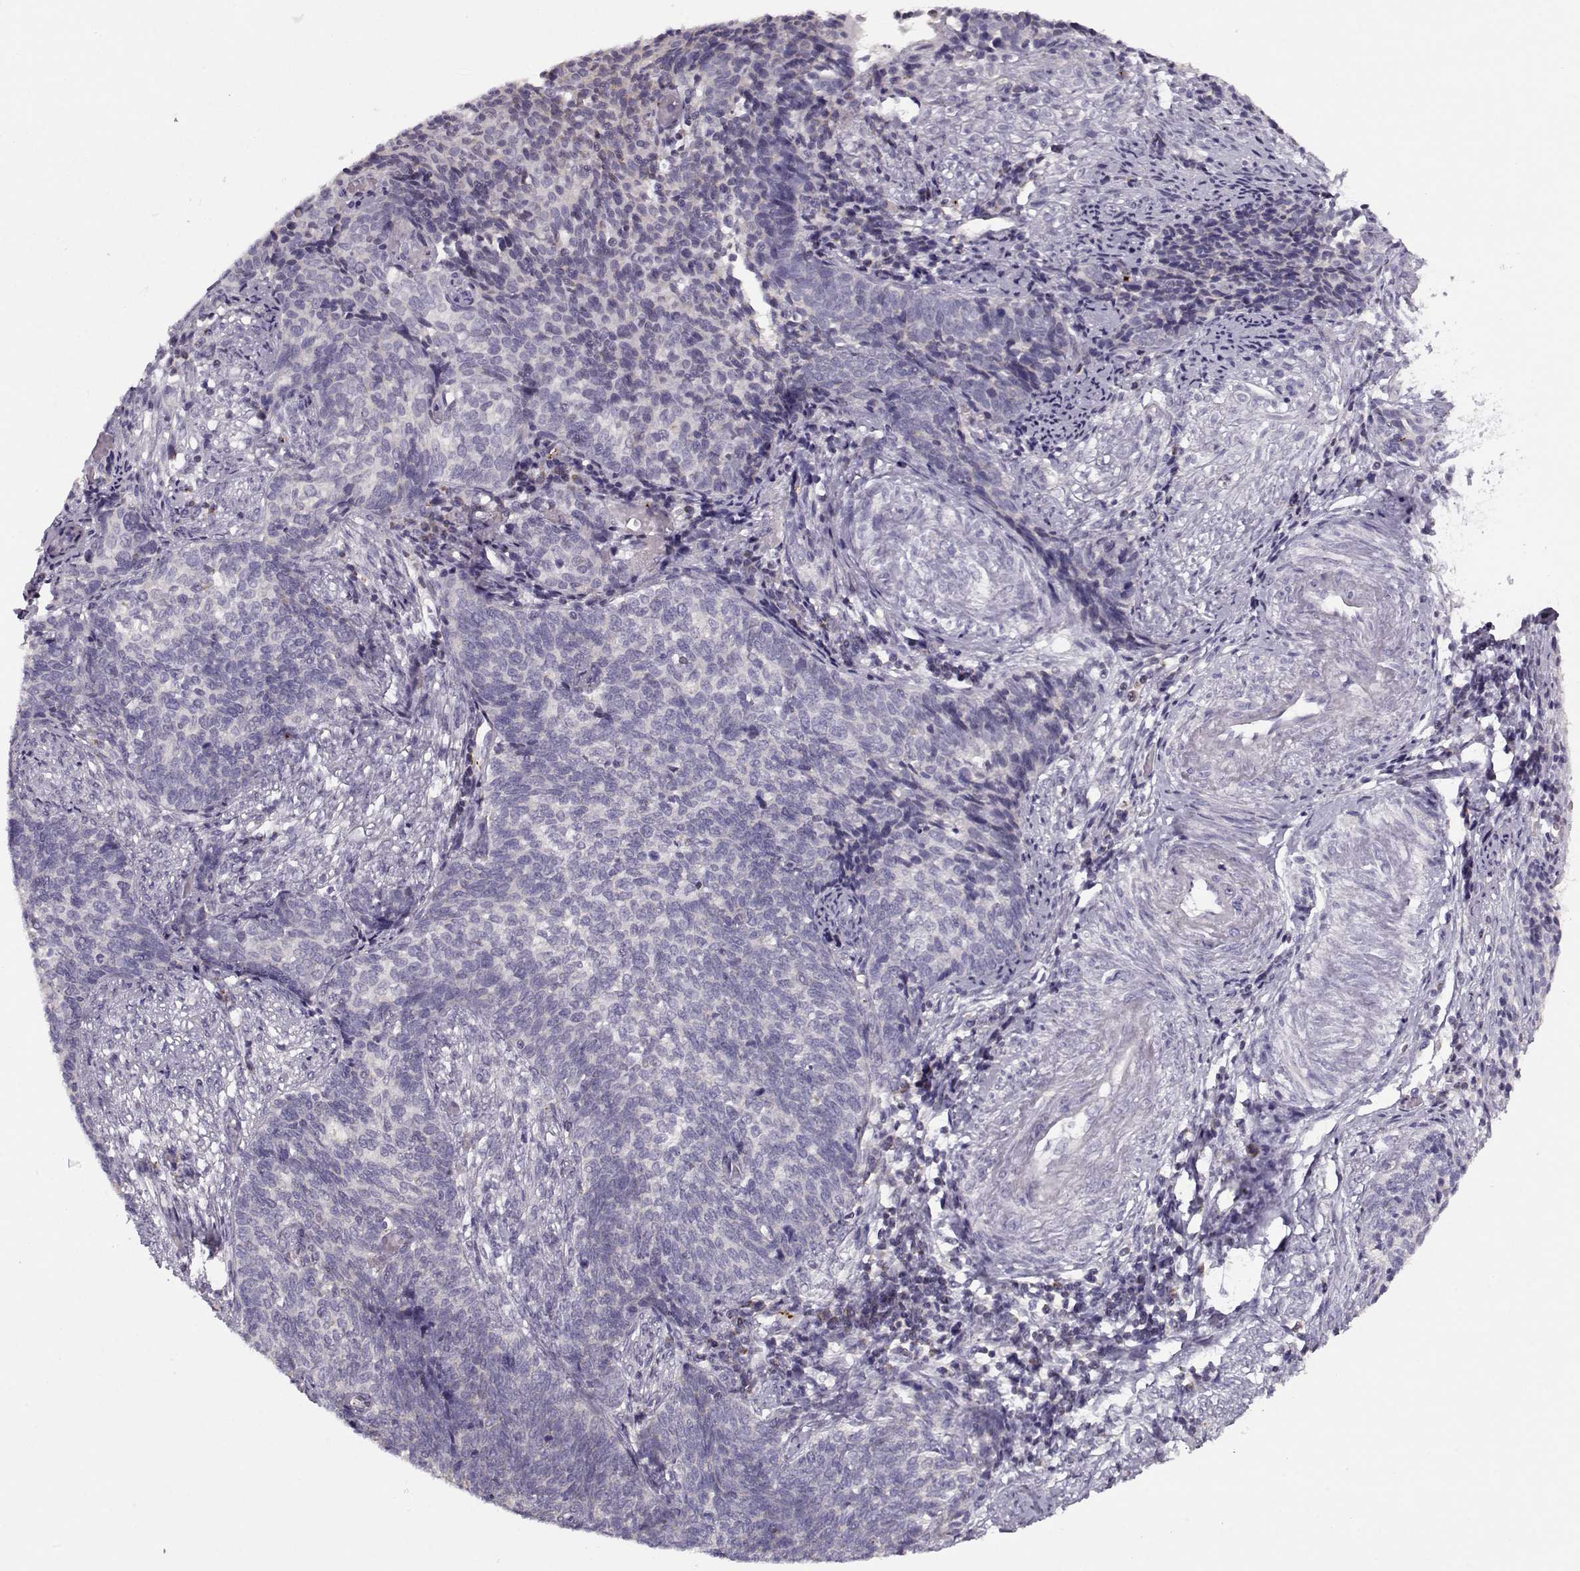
{"staining": {"intensity": "negative", "quantity": "none", "location": "none"}, "tissue": "cervical cancer", "cell_type": "Tumor cells", "image_type": "cancer", "snomed": [{"axis": "morphology", "description": "Squamous cell carcinoma, NOS"}, {"axis": "topography", "description": "Cervix"}], "caption": "There is no significant expression in tumor cells of cervical cancer (squamous cell carcinoma).", "gene": "KLF17", "patient": {"sex": "female", "age": 39}}